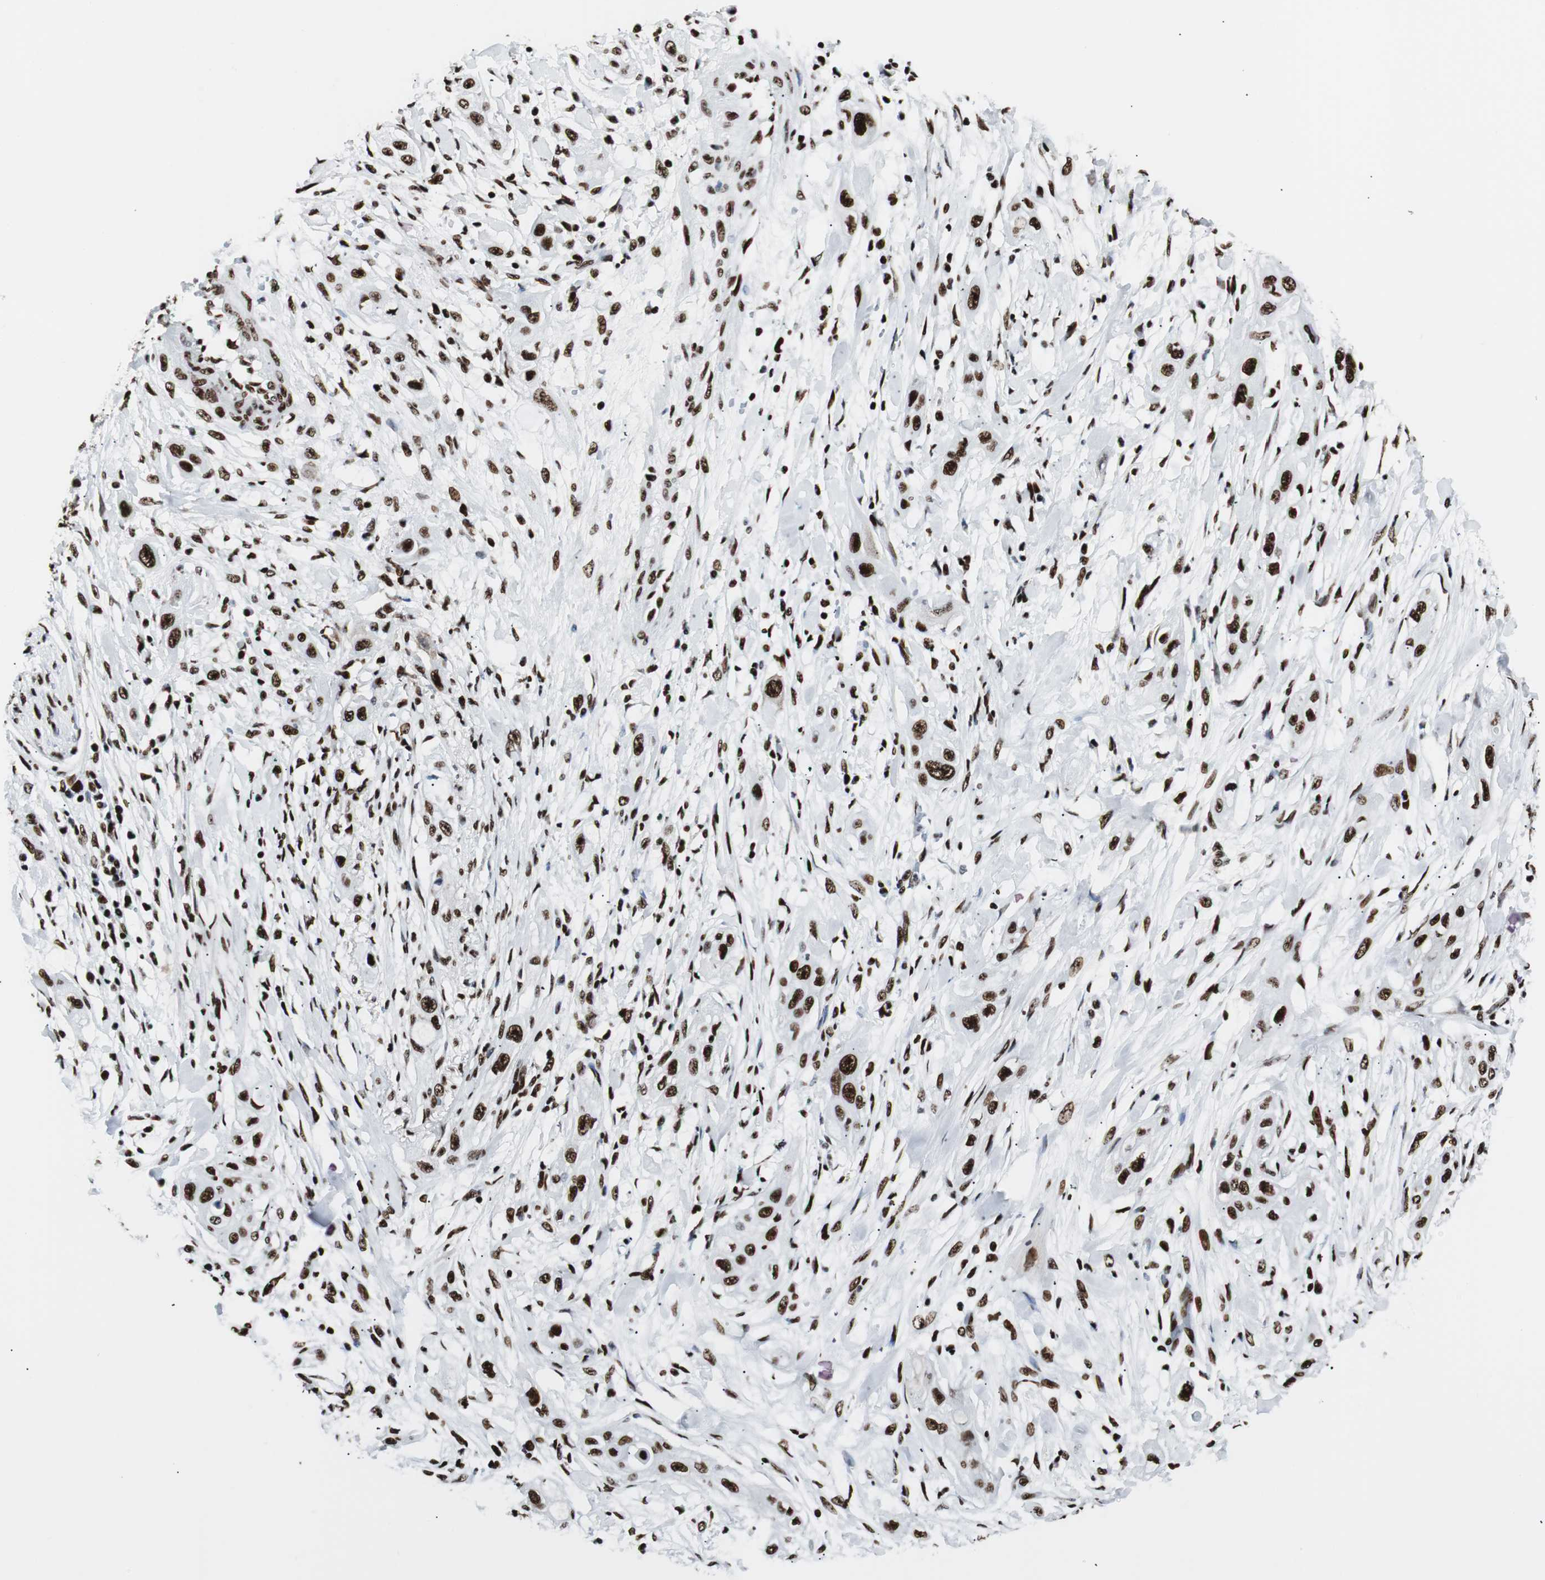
{"staining": {"intensity": "strong", "quantity": ">75%", "location": "nuclear"}, "tissue": "lung cancer", "cell_type": "Tumor cells", "image_type": "cancer", "snomed": [{"axis": "morphology", "description": "Squamous cell carcinoma, NOS"}, {"axis": "topography", "description": "Lung"}], "caption": "Human lung cancer stained for a protein (brown) exhibits strong nuclear positive positivity in approximately >75% of tumor cells.", "gene": "NCL", "patient": {"sex": "female", "age": 47}}